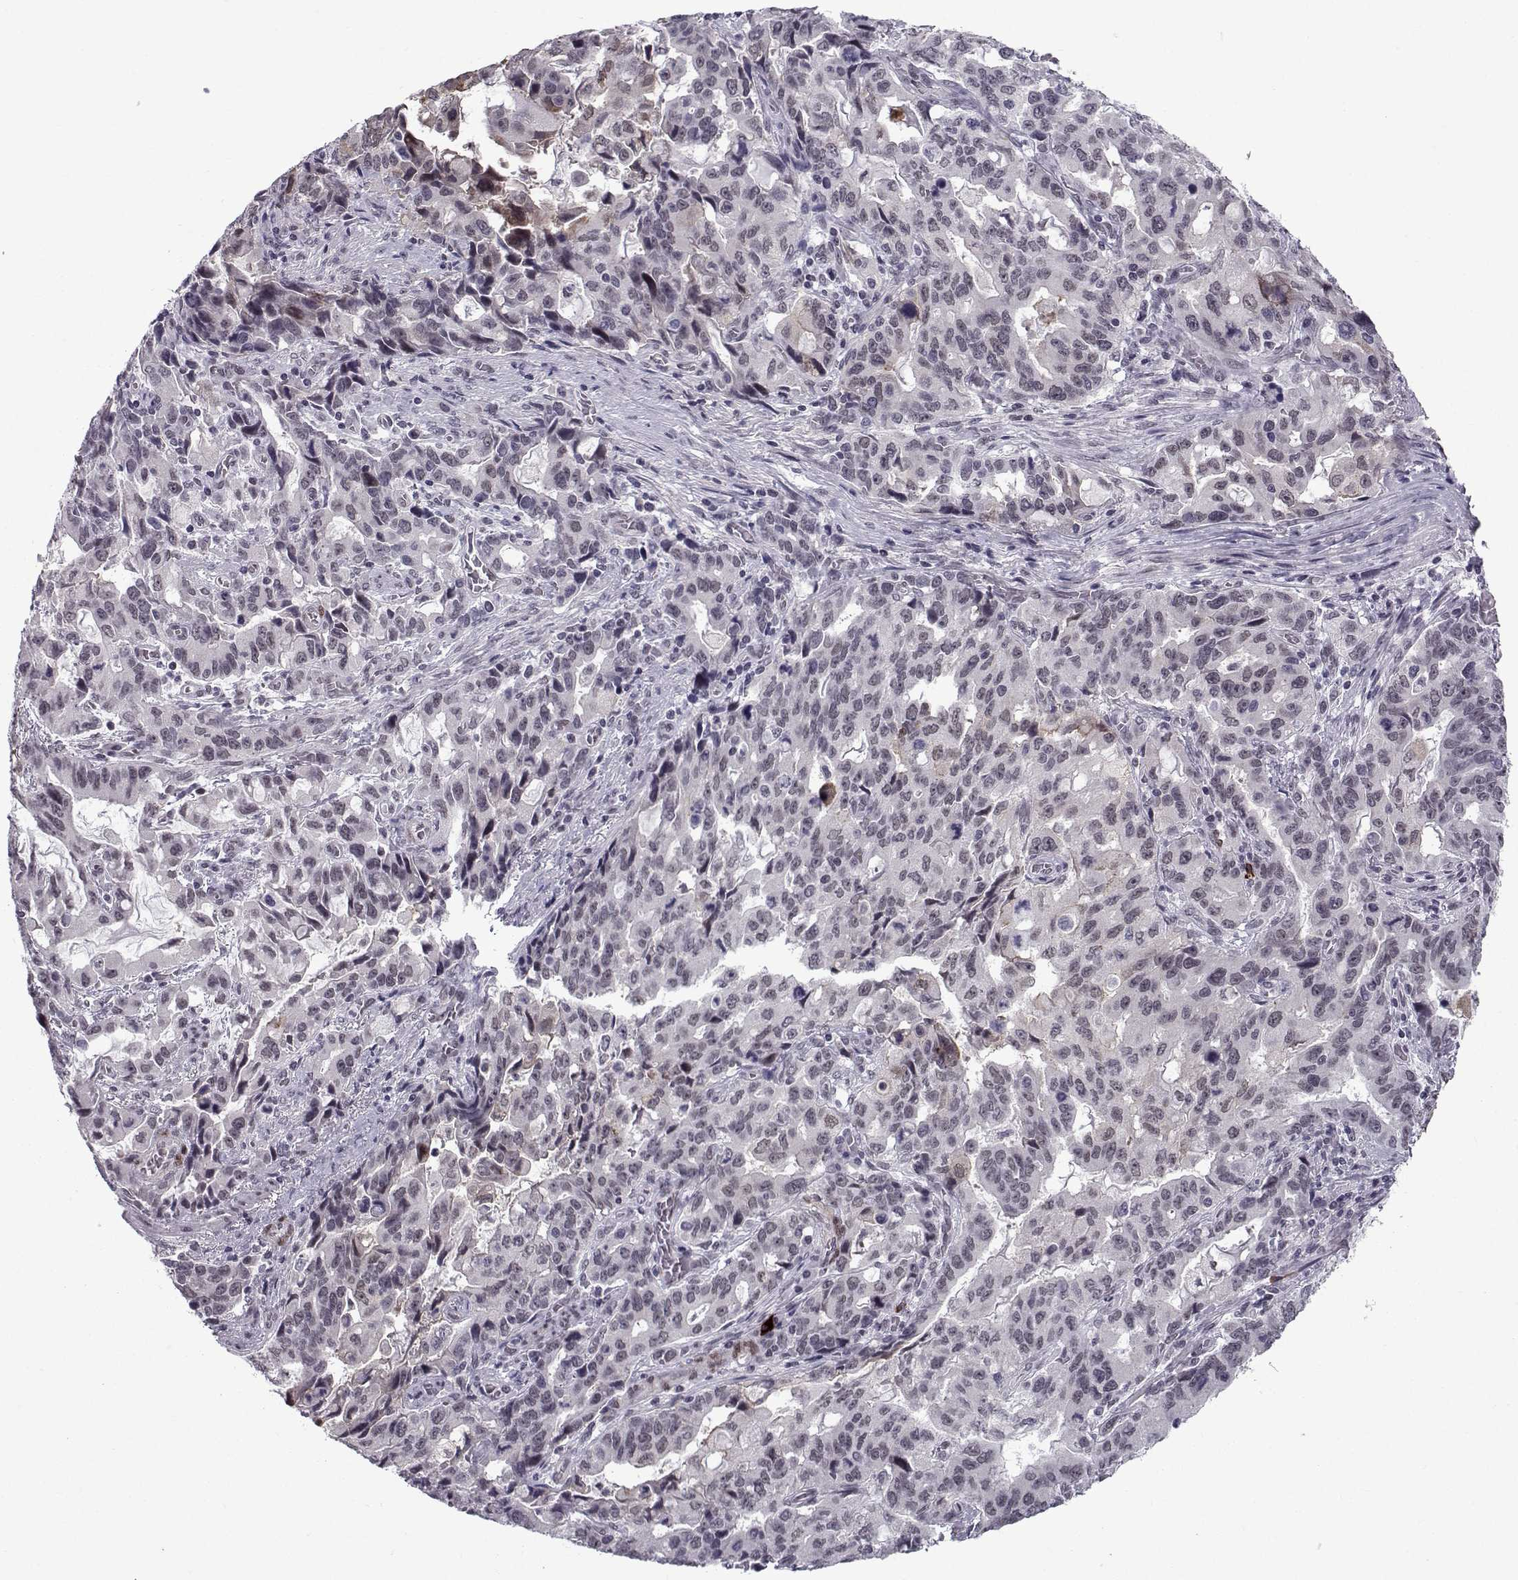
{"staining": {"intensity": "weak", "quantity": "<25%", "location": "nuclear"}, "tissue": "stomach cancer", "cell_type": "Tumor cells", "image_type": "cancer", "snomed": [{"axis": "morphology", "description": "Adenocarcinoma, NOS"}, {"axis": "topography", "description": "Stomach, upper"}], "caption": "Image shows no significant protein expression in tumor cells of stomach cancer.", "gene": "RBM24", "patient": {"sex": "male", "age": 85}}